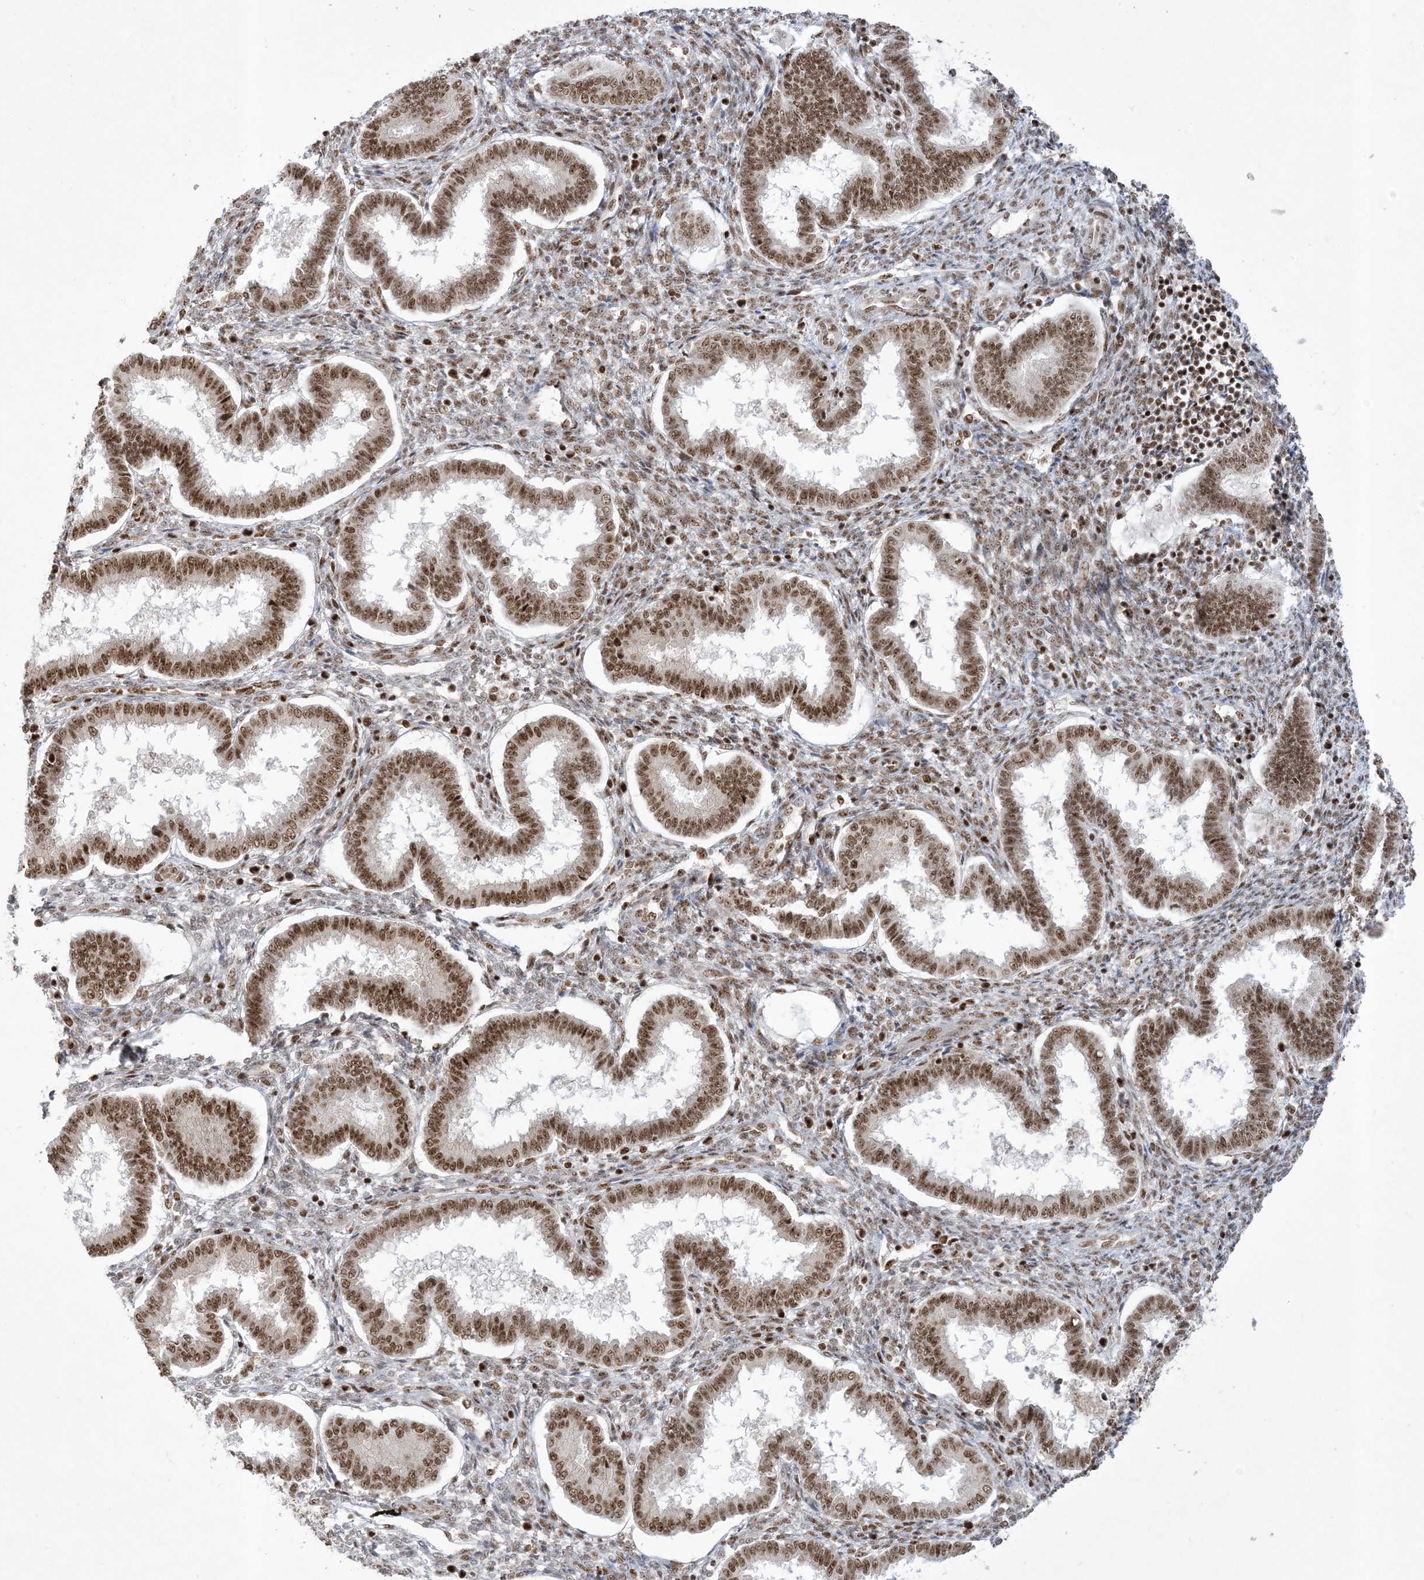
{"staining": {"intensity": "moderate", "quantity": ">75%", "location": "nuclear"}, "tissue": "endometrium", "cell_type": "Cells in endometrial stroma", "image_type": "normal", "snomed": [{"axis": "morphology", "description": "Normal tissue, NOS"}, {"axis": "topography", "description": "Endometrium"}], "caption": "Immunohistochemistry staining of unremarkable endometrium, which reveals medium levels of moderate nuclear staining in about >75% of cells in endometrial stroma indicating moderate nuclear protein staining. The staining was performed using DAB (brown) for protein detection and nuclei were counterstained in hematoxylin (blue).", "gene": "PPIL2", "patient": {"sex": "female", "age": 24}}